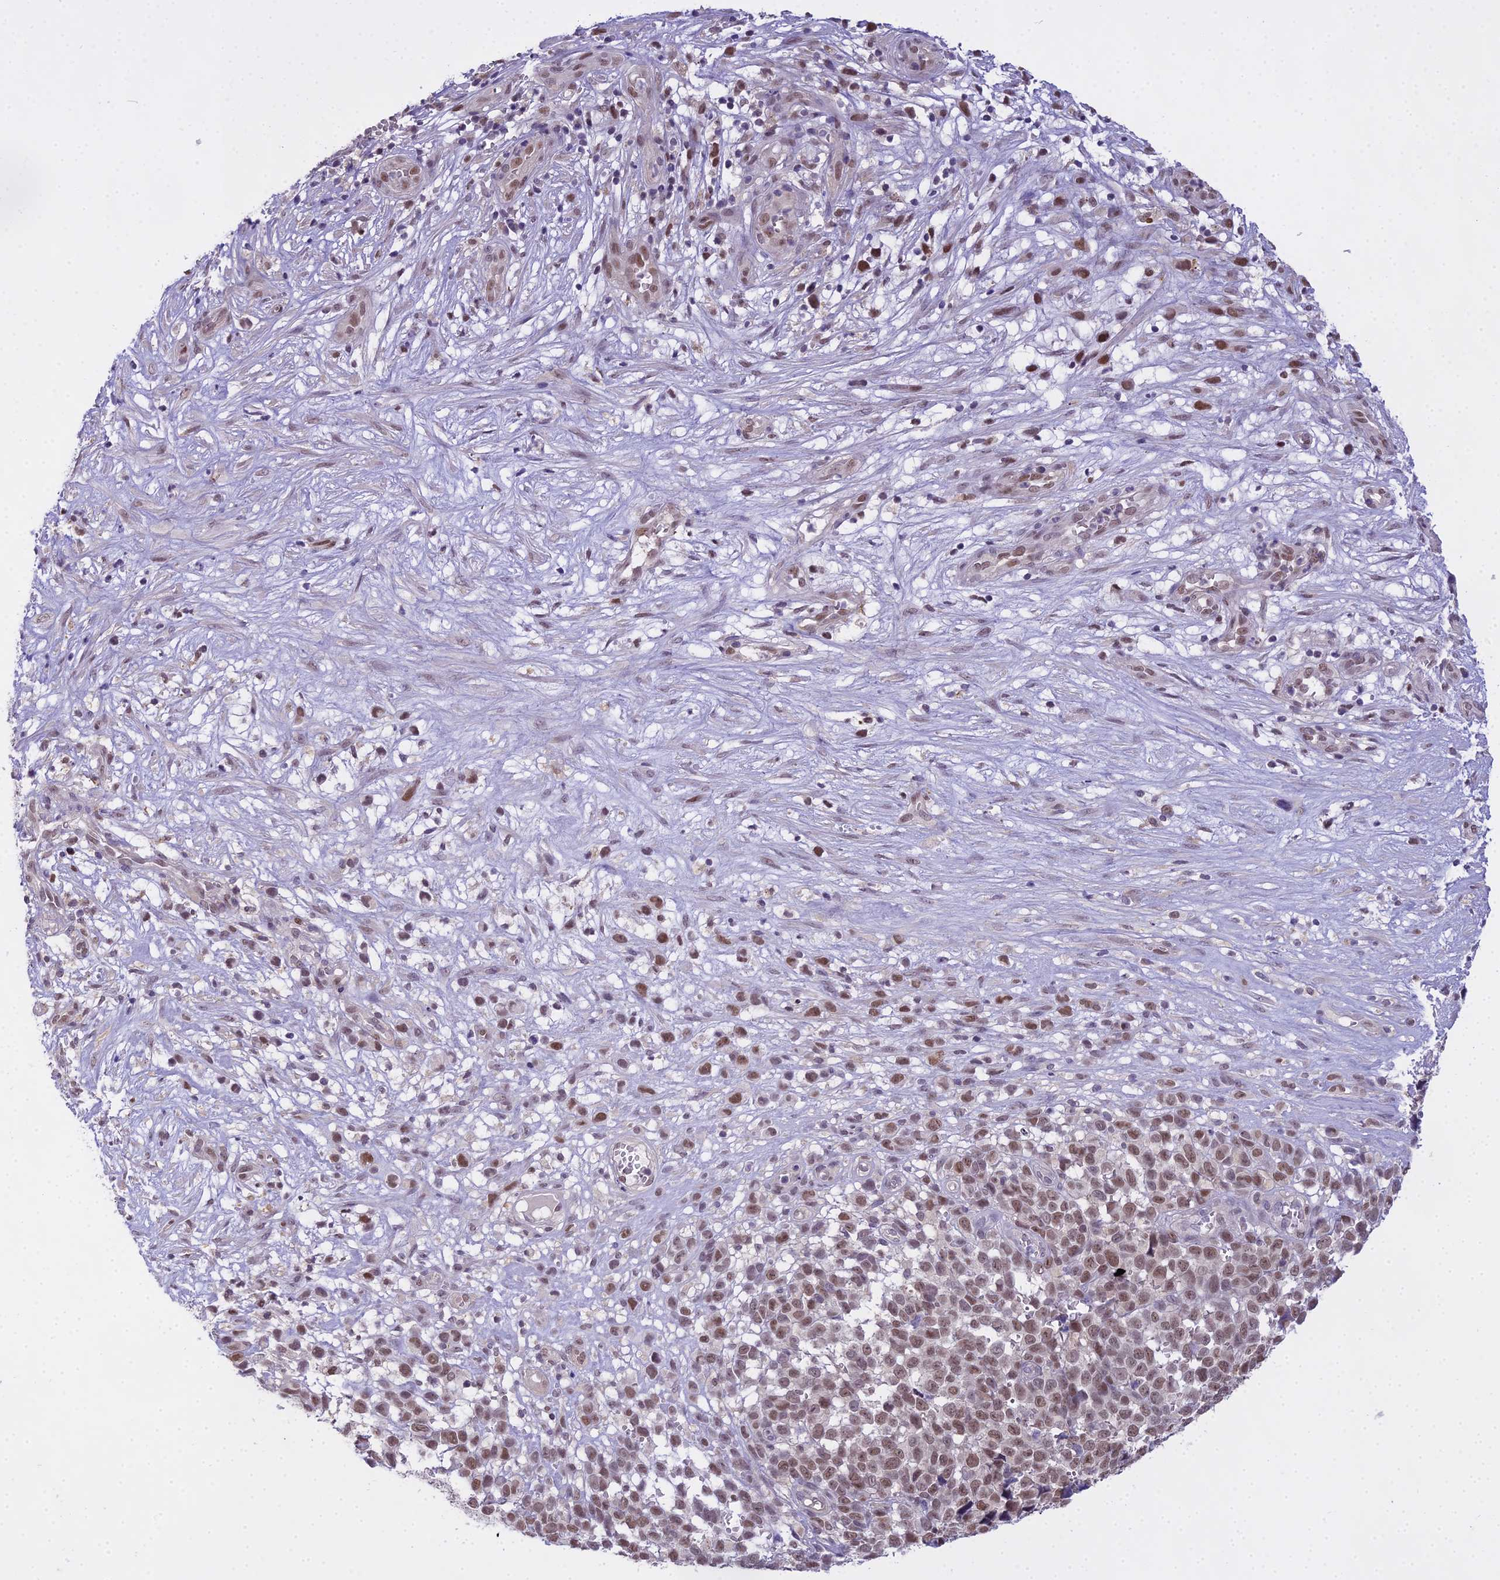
{"staining": {"intensity": "moderate", "quantity": ">75%", "location": "nuclear"}, "tissue": "melanoma", "cell_type": "Tumor cells", "image_type": "cancer", "snomed": [{"axis": "morphology", "description": "Malignant melanoma, NOS"}, {"axis": "topography", "description": "Nose, NOS"}], "caption": "Melanoma stained with IHC demonstrates moderate nuclear staining in about >75% of tumor cells. Nuclei are stained in blue.", "gene": "MAT2A", "patient": {"sex": "female", "age": 48}}